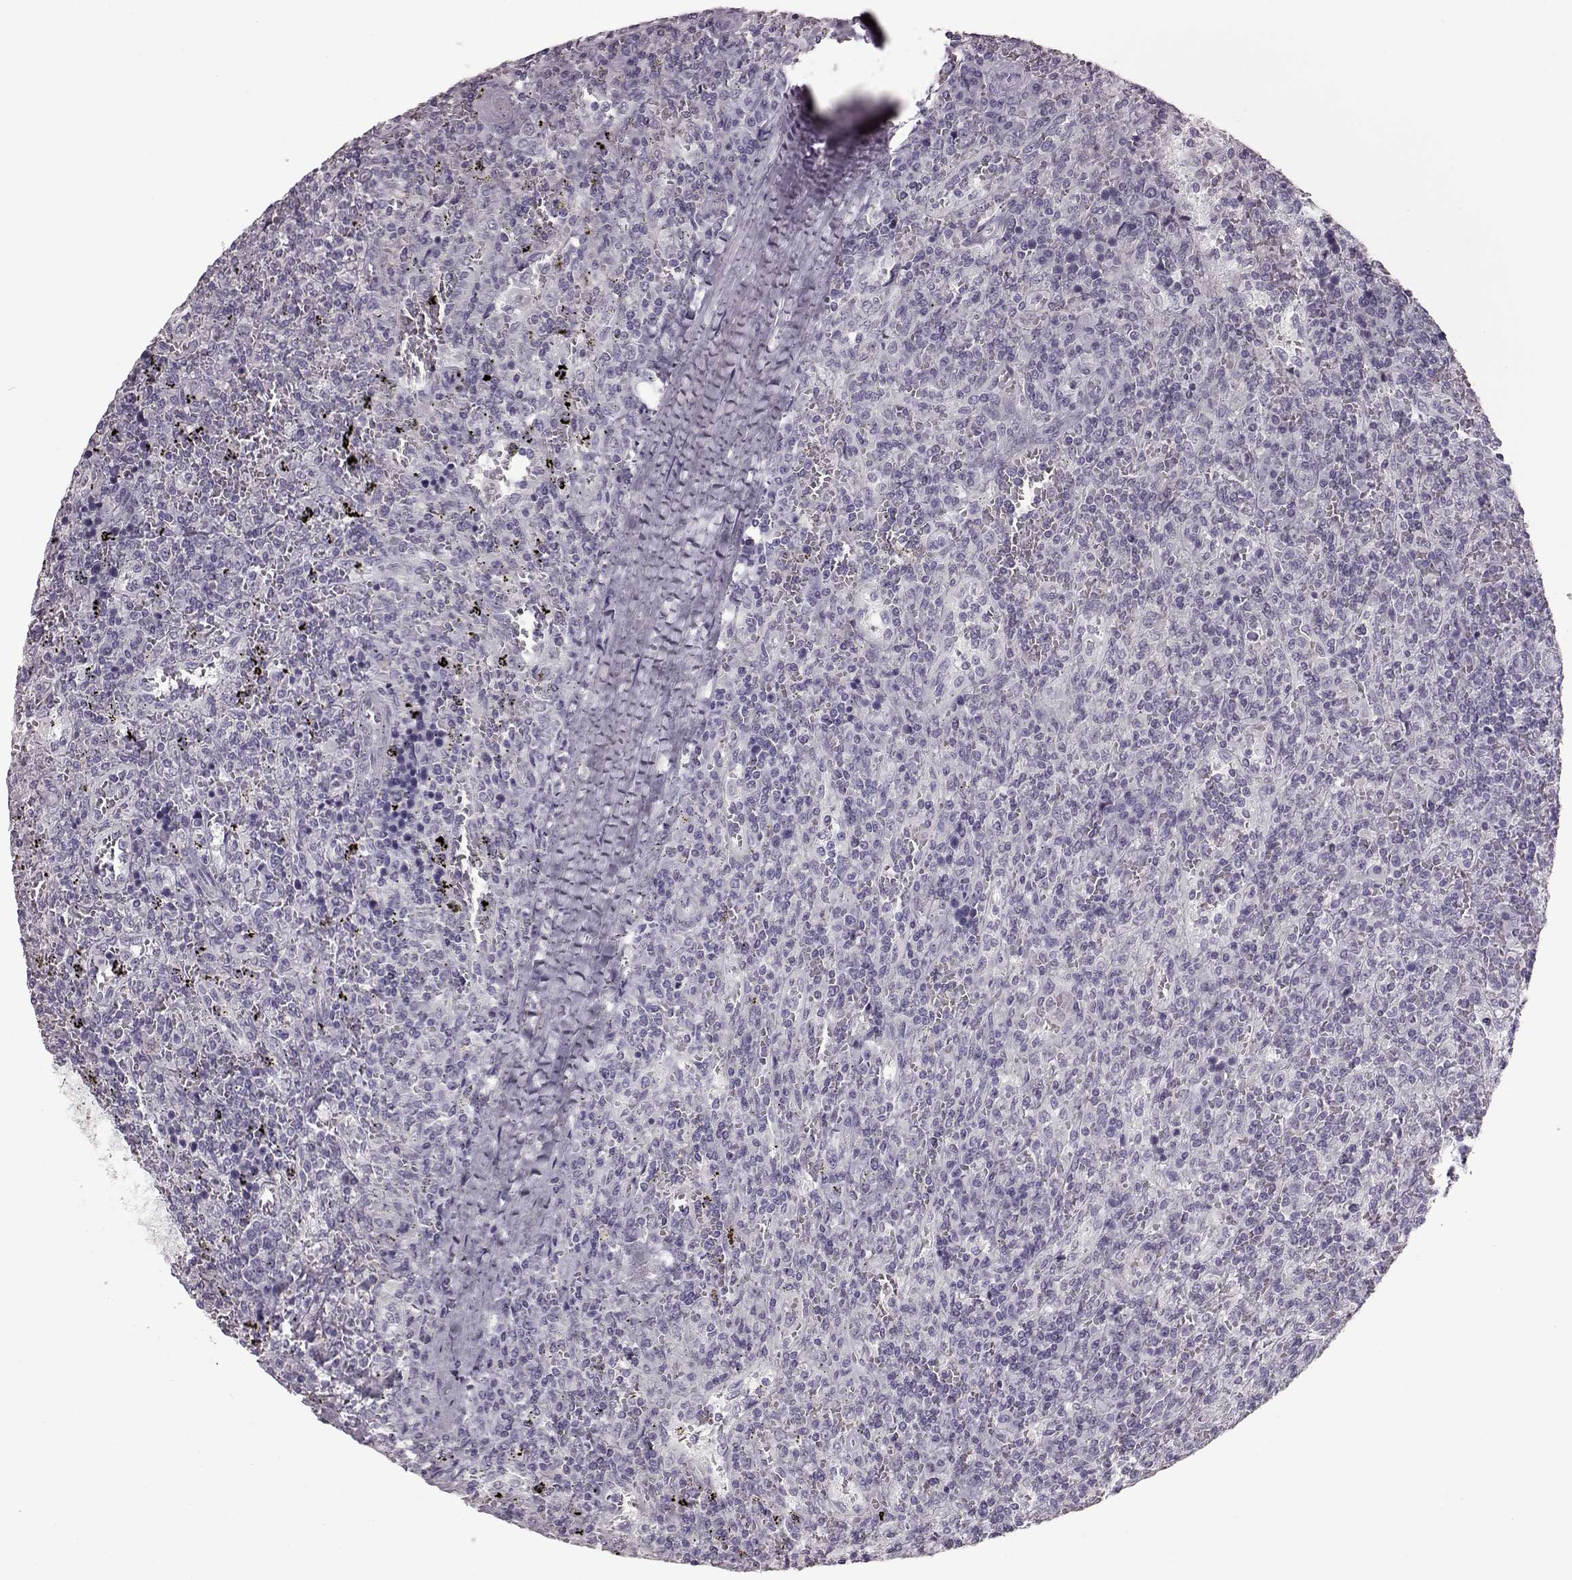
{"staining": {"intensity": "negative", "quantity": "none", "location": "none"}, "tissue": "lymphoma", "cell_type": "Tumor cells", "image_type": "cancer", "snomed": [{"axis": "morphology", "description": "Malignant lymphoma, non-Hodgkin's type, Low grade"}, {"axis": "topography", "description": "Spleen"}], "caption": "Tumor cells are negative for protein expression in human lymphoma.", "gene": "CRYBA2", "patient": {"sex": "male", "age": 62}}